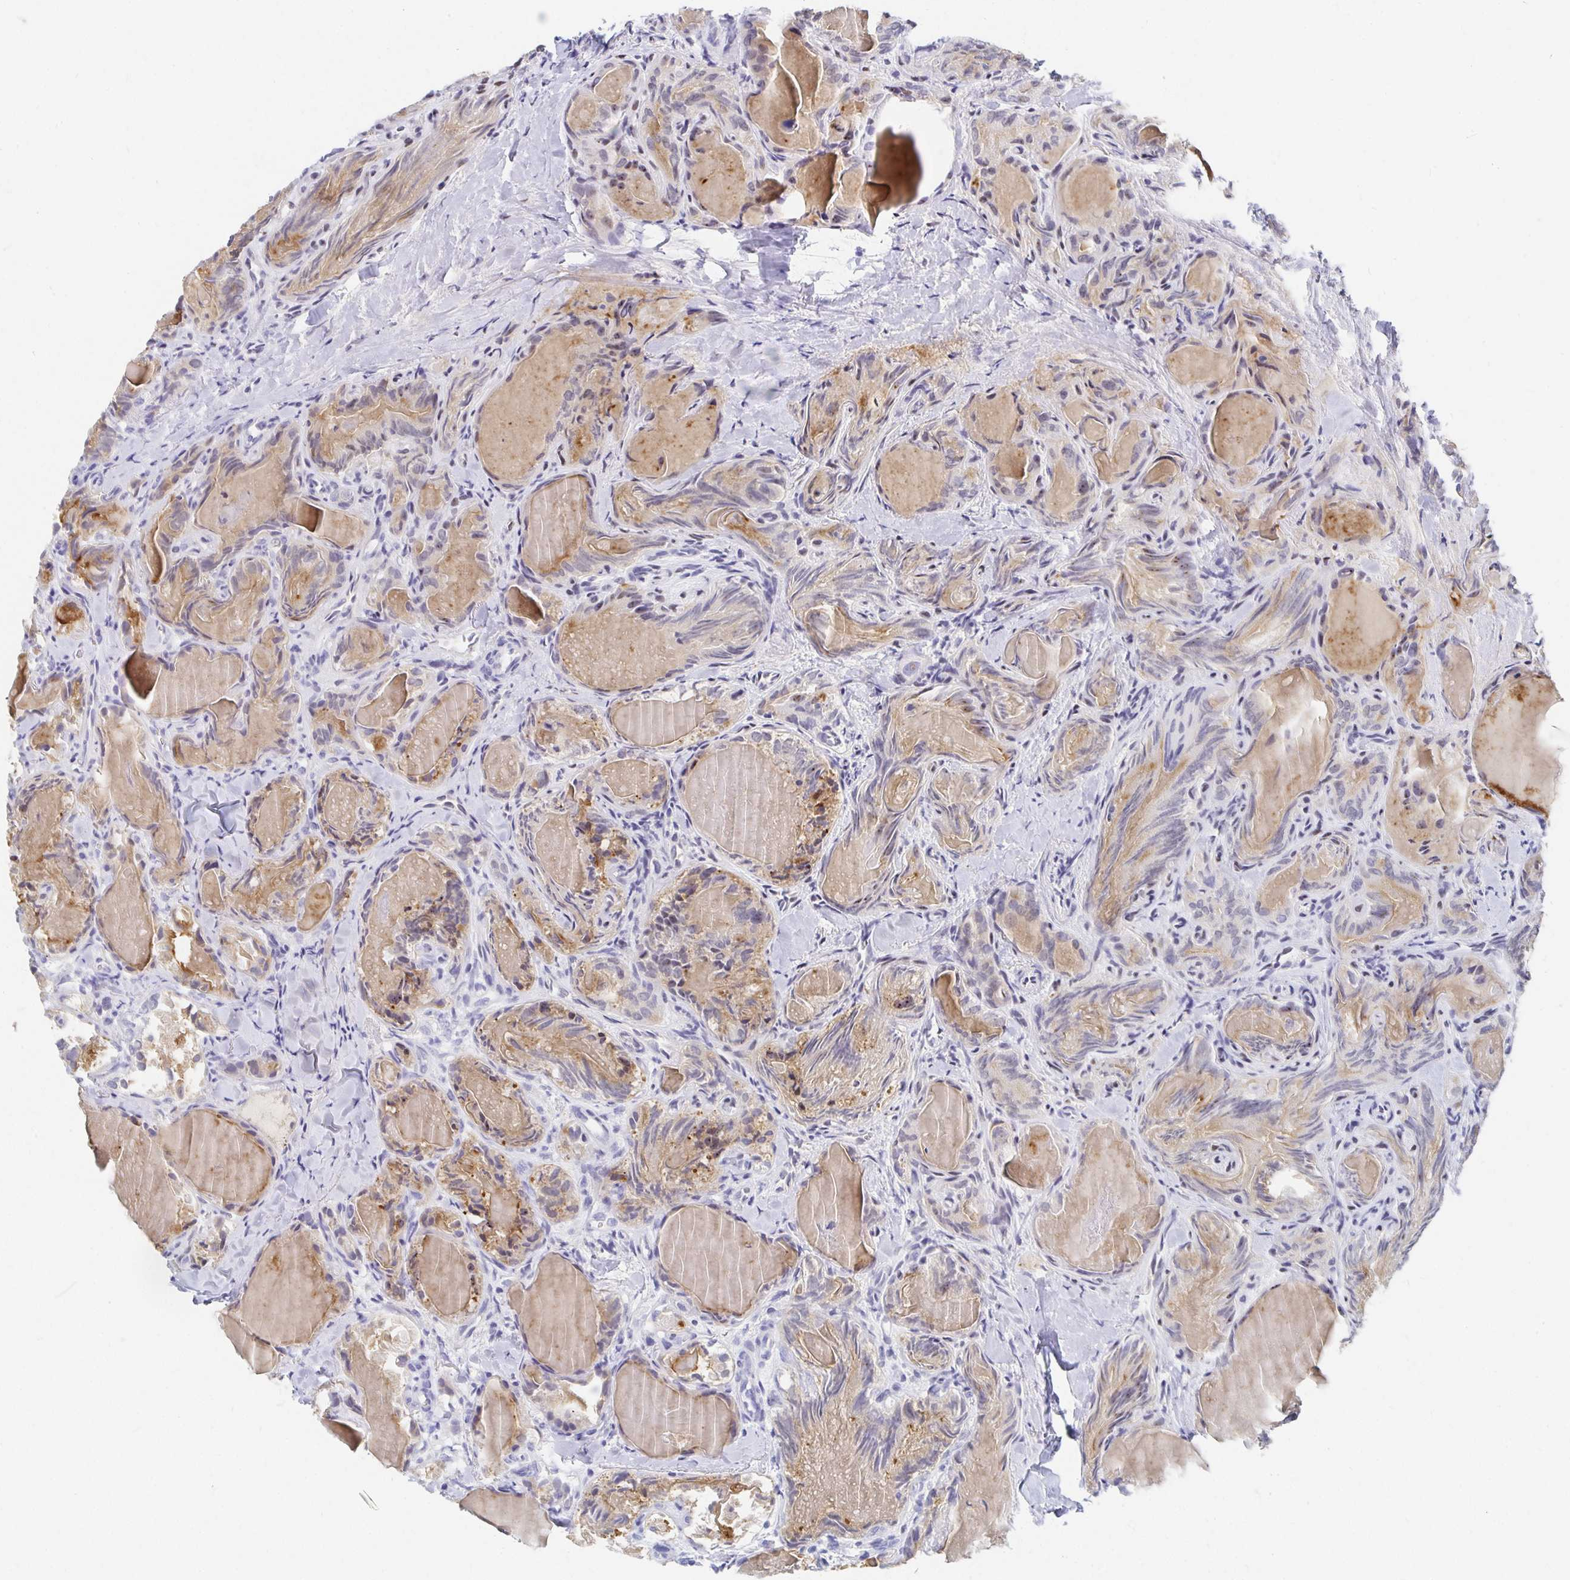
{"staining": {"intensity": "moderate", "quantity": ">75%", "location": "cytoplasmic/membranous,nuclear"}, "tissue": "thyroid cancer", "cell_type": "Tumor cells", "image_type": "cancer", "snomed": [{"axis": "morphology", "description": "Papillary adenocarcinoma, NOS"}, {"axis": "topography", "description": "Thyroid gland"}], "caption": "Immunohistochemistry (IHC) (DAB) staining of human thyroid papillary adenocarcinoma exhibits moderate cytoplasmic/membranous and nuclear protein staining in approximately >75% of tumor cells.", "gene": "CLIC3", "patient": {"sex": "female", "age": 75}}